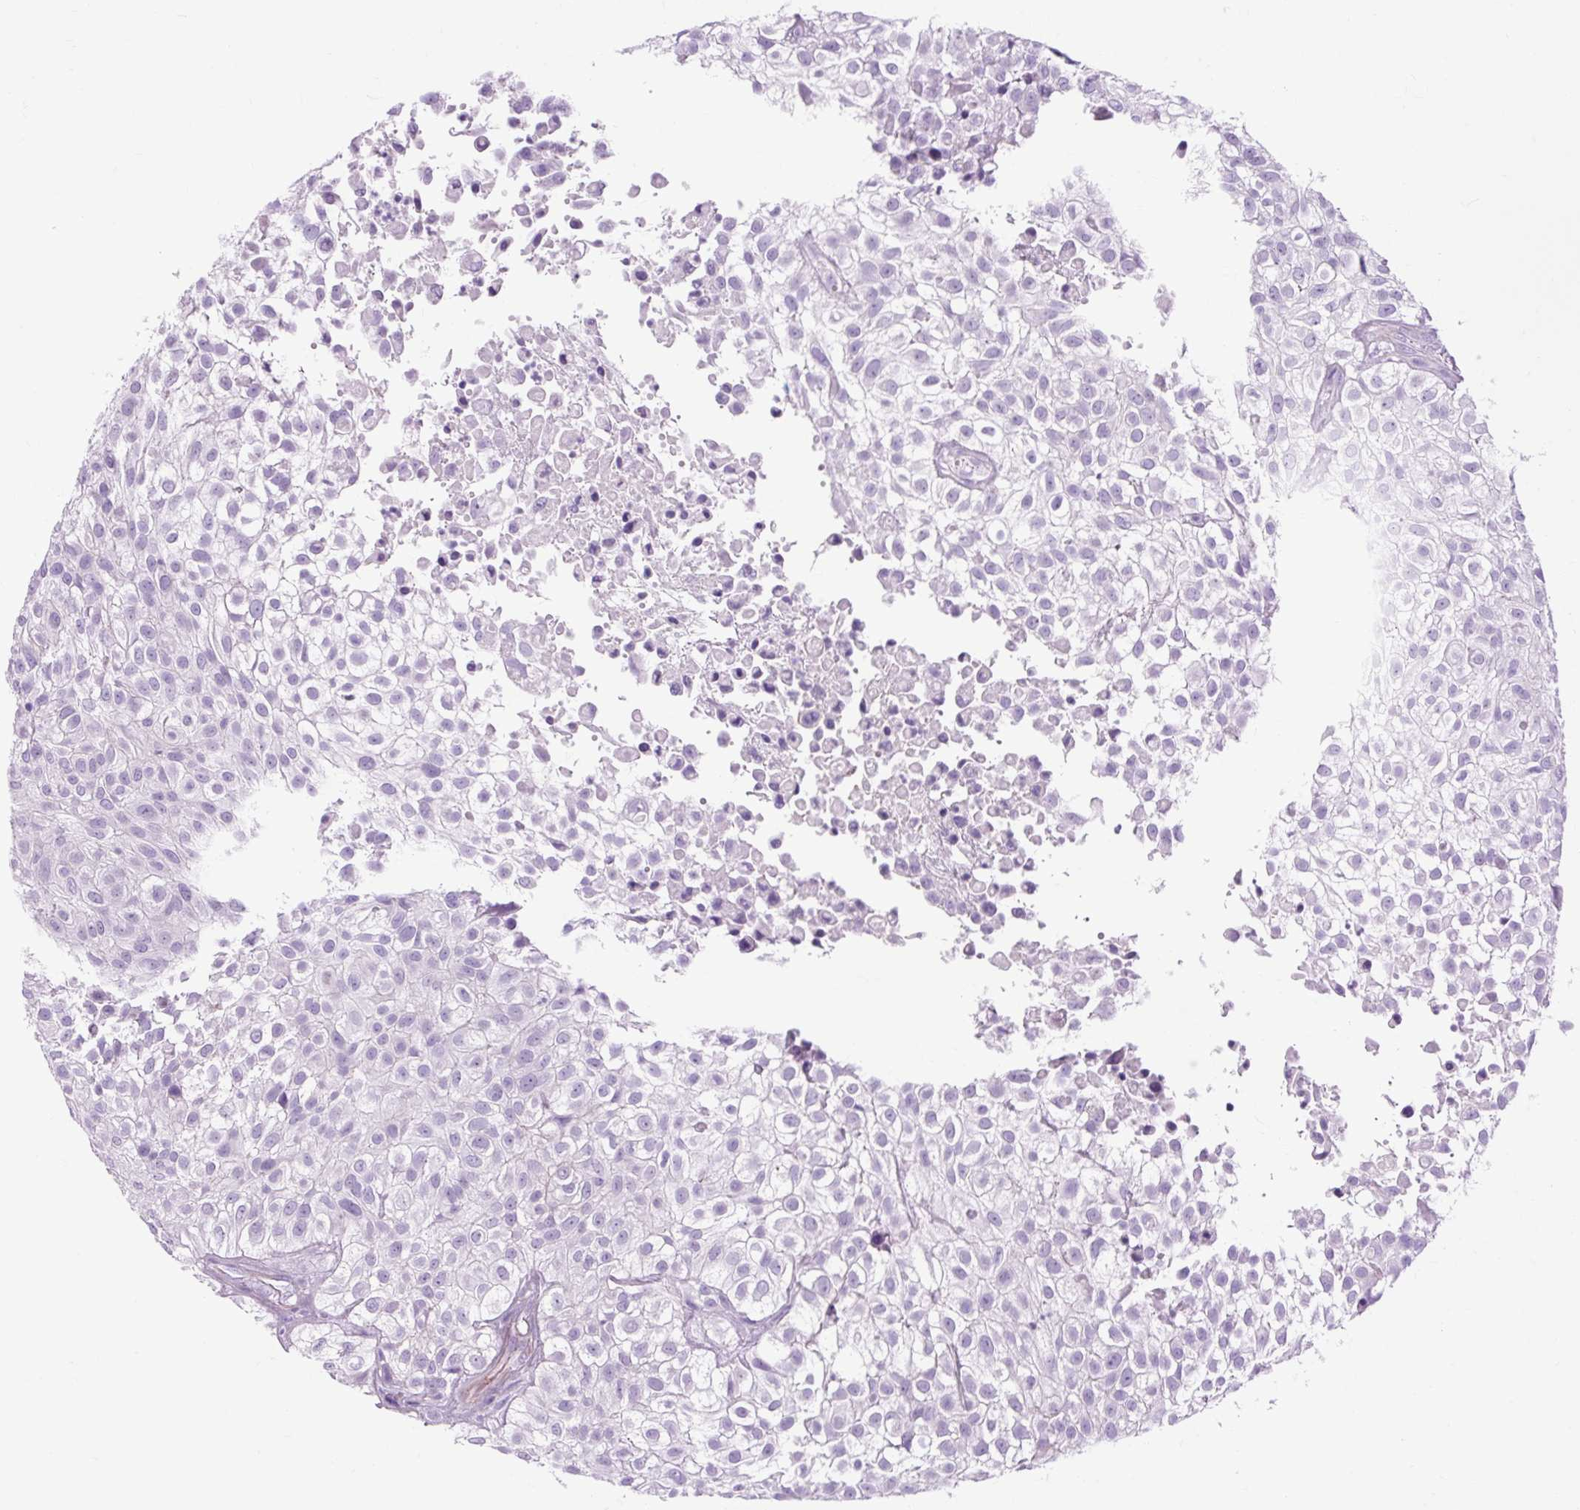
{"staining": {"intensity": "negative", "quantity": "none", "location": "none"}, "tissue": "urothelial cancer", "cell_type": "Tumor cells", "image_type": "cancer", "snomed": [{"axis": "morphology", "description": "Urothelial carcinoma, High grade"}, {"axis": "topography", "description": "Urinary bladder"}], "caption": "A histopathology image of high-grade urothelial carcinoma stained for a protein shows no brown staining in tumor cells.", "gene": "OOEP", "patient": {"sex": "male", "age": 56}}